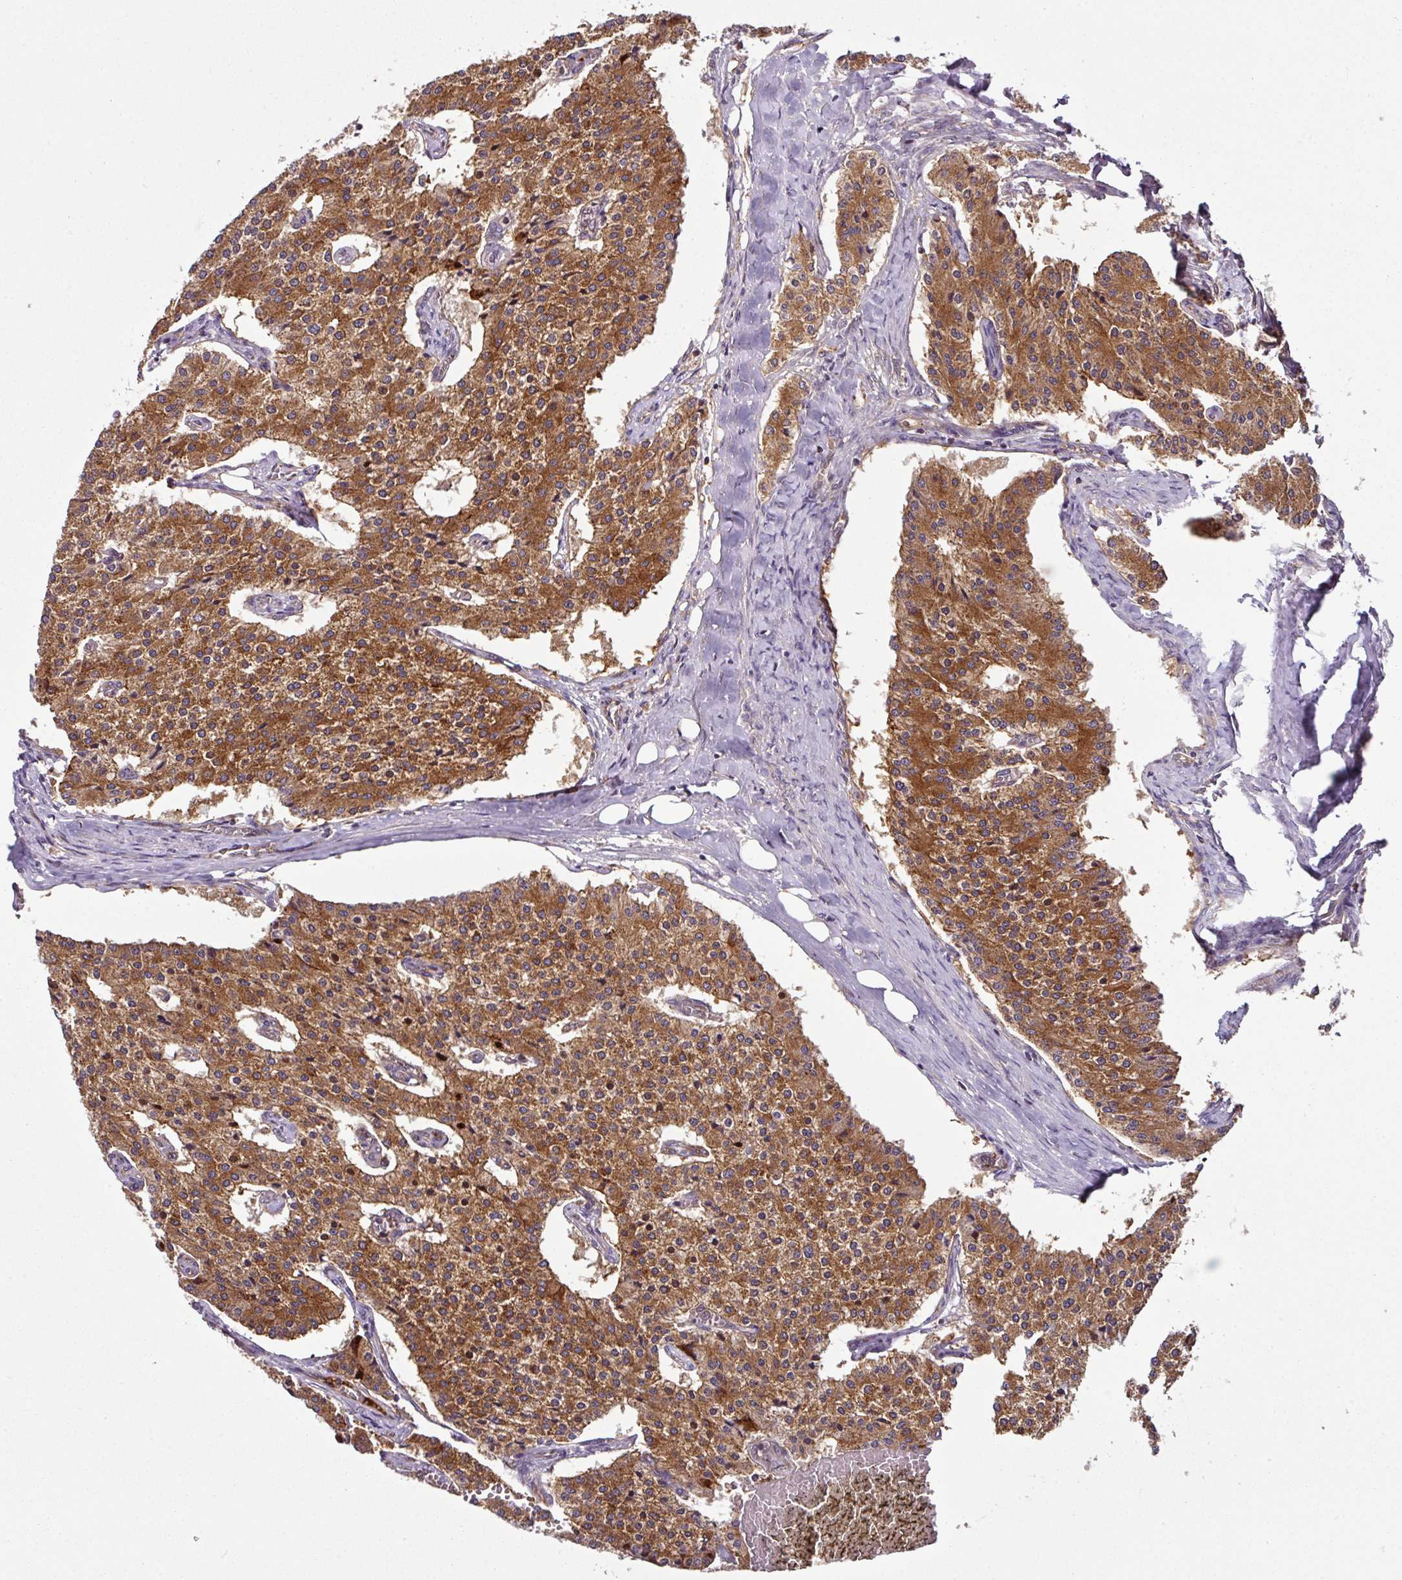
{"staining": {"intensity": "strong", "quantity": ">75%", "location": "cytoplasmic/membranous"}, "tissue": "carcinoid", "cell_type": "Tumor cells", "image_type": "cancer", "snomed": [{"axis": "morphology", "description": "Carcinoid, malignant, NOS"}, {"axis": "topography", "description": "Colon"}], "caption": "Carcinoid (malignant) stained for a protein exhibits strong cytoplasmic/membranous positivity in tumor cells.", "gene": "PRELID3B", "patient": {"sex": "female", "age": 52}}